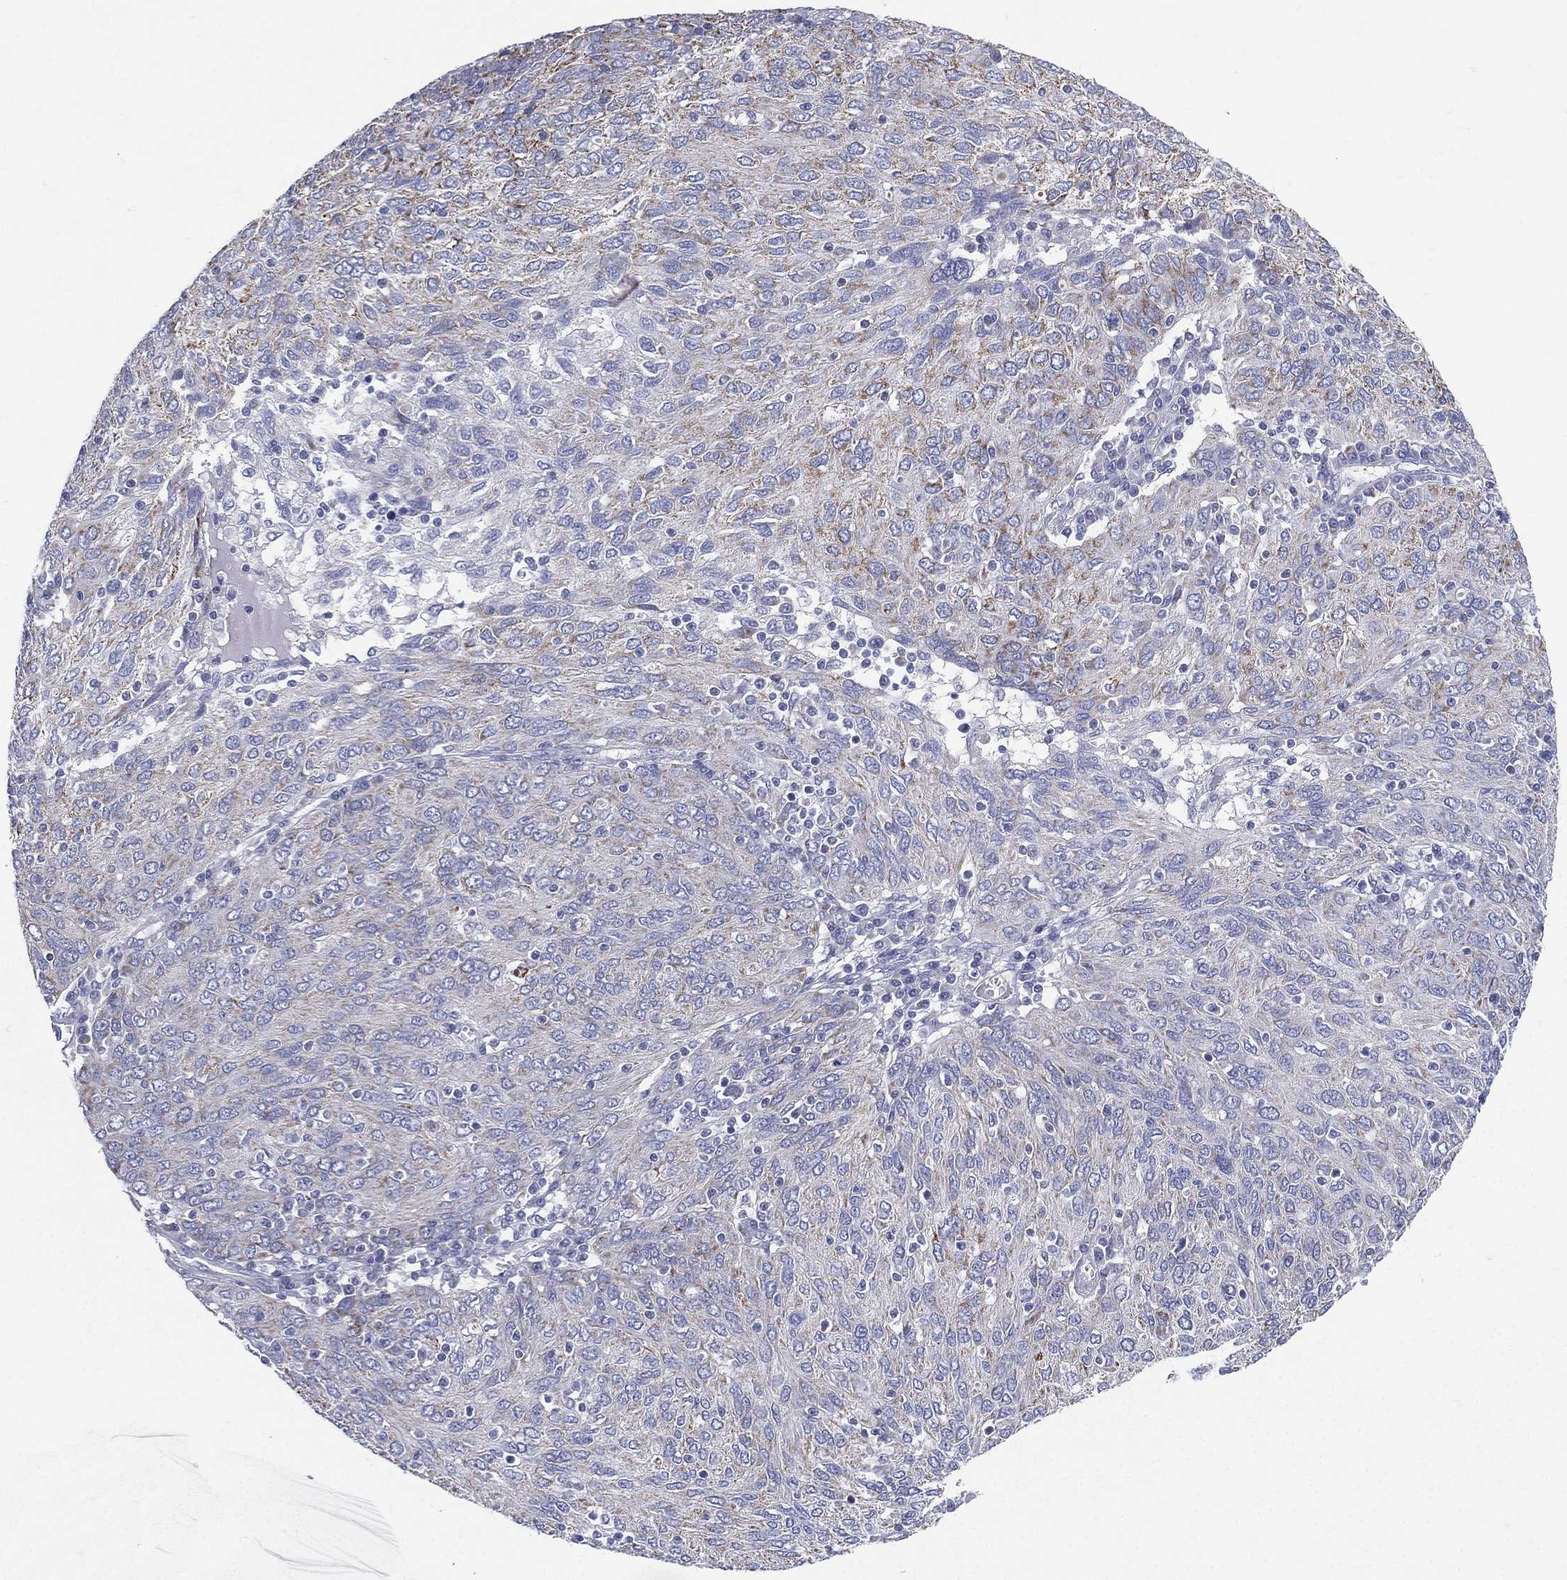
{"staining": {"intensity": "weak", "quantity": "<25%", "location": "cytoplasmic/membranous"}, "tissue": "ovarian cancer", "cell_type": "Tumor cells", "image_type": "cancer", "snomed": [{"axis": "morphology", "description": "Carcinoma, endometroid"}, {"axis": "topography", "description": "Ovary"}], "caption": "Immunohistochemistry photomicrograph of human ovarian endometroid carcinoma stained for a protein (brown), which reveals no expression in tumor cells. (DAB (3,3'-diaminobenzidine) immunohistochemistry with hematoxylin counter stain).", "gene": "PWWP3A", "patient": {"sex": "female", "age": 50}}